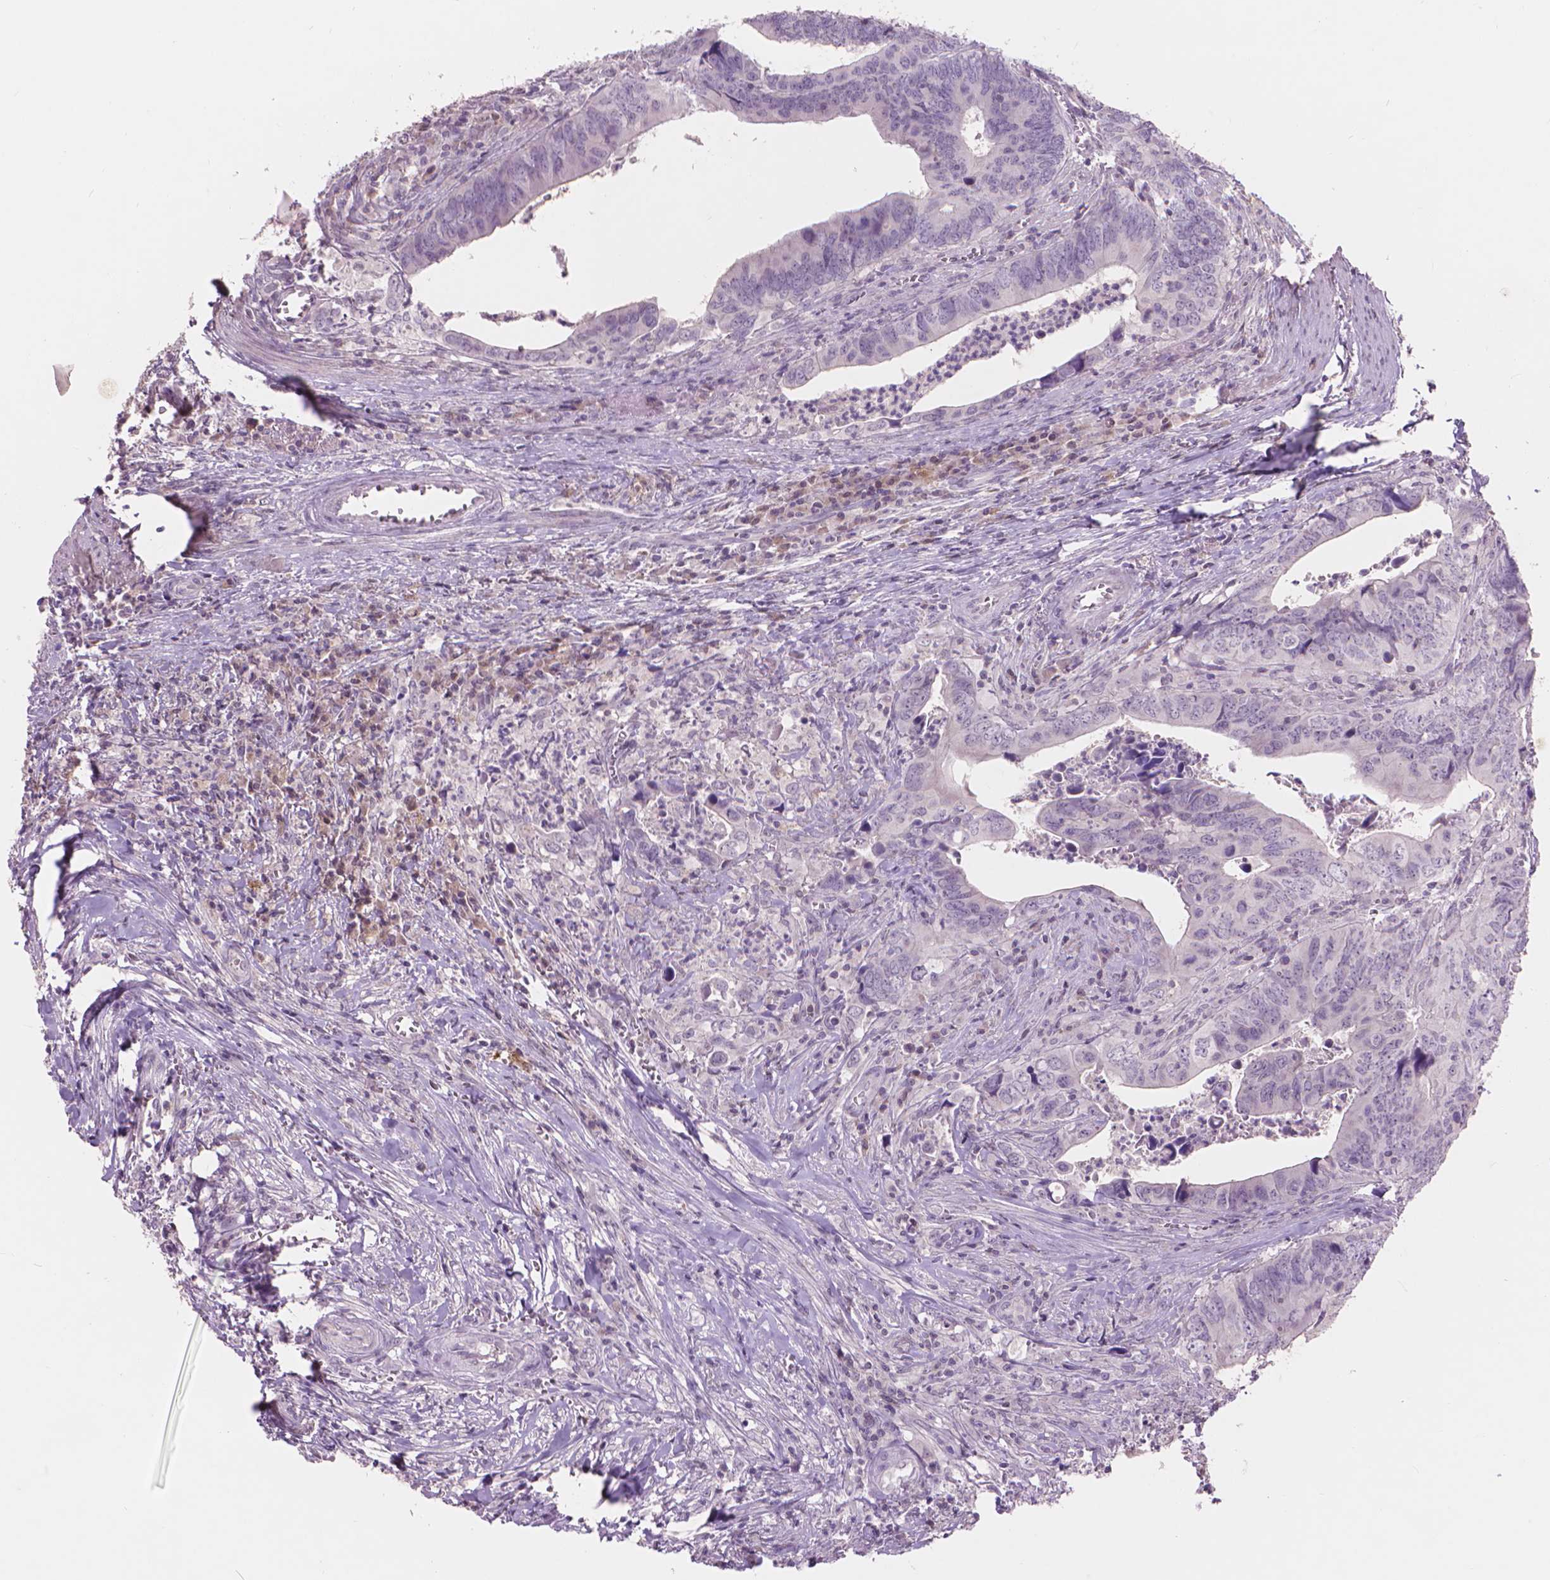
{"staining": {"intensity": "negative", "quantity": "none", "location": "none"}, "tissue": "colorectal cancer", "cell_type": "Tumor cells", "image_type": "cancer", "snomed": [{"axis": "morphology", "description": "Adenocarcinoma, NOS"}, {"axis": "topography", "description": "Colon"}], "caption": "Immunohistochemical staining of human colorectal cancer (adenocarcinoma) displays no significant expression in tumor cells.", "gene": "ENO2", "patient": {"sex": "female", "age": 82}}